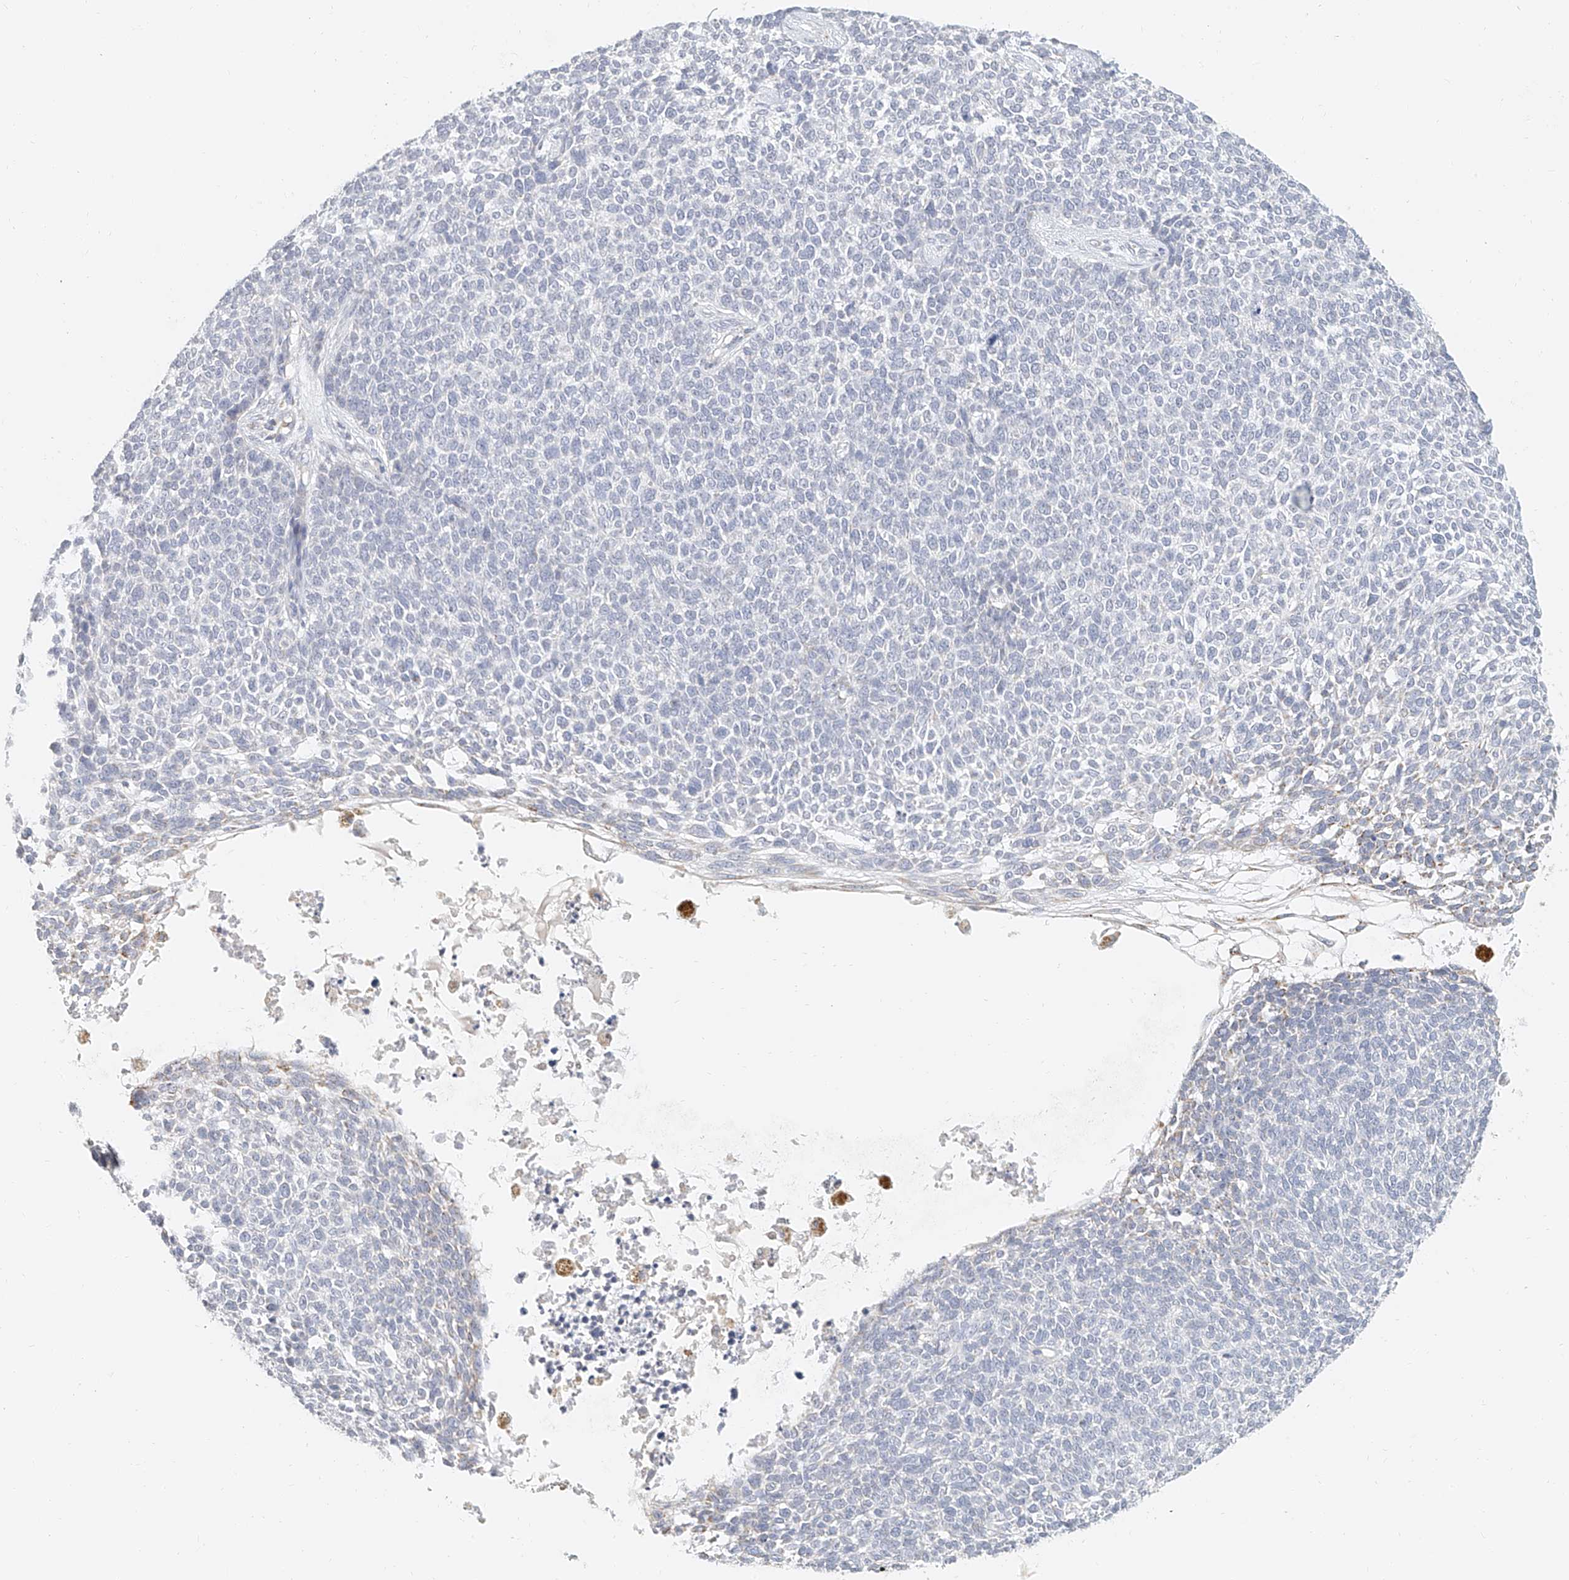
{"staining": {"intensity": "negative", "quantity": "none", "location": "none"}, "tissue": "skin cancer", "cell_type": "Tumor cells", "image_type": "cancer", "snomed": [{"axis": "morphology", "description": "Basal cell carcinoma"}, {"axis": "topography", "description": "Skin"}], "caption": "Tumor cells are negative for brown protein staining in basal cell carcinoma (skin).", "gene": "CXorf58", "patient": {"sex": "female", "age": 84}}